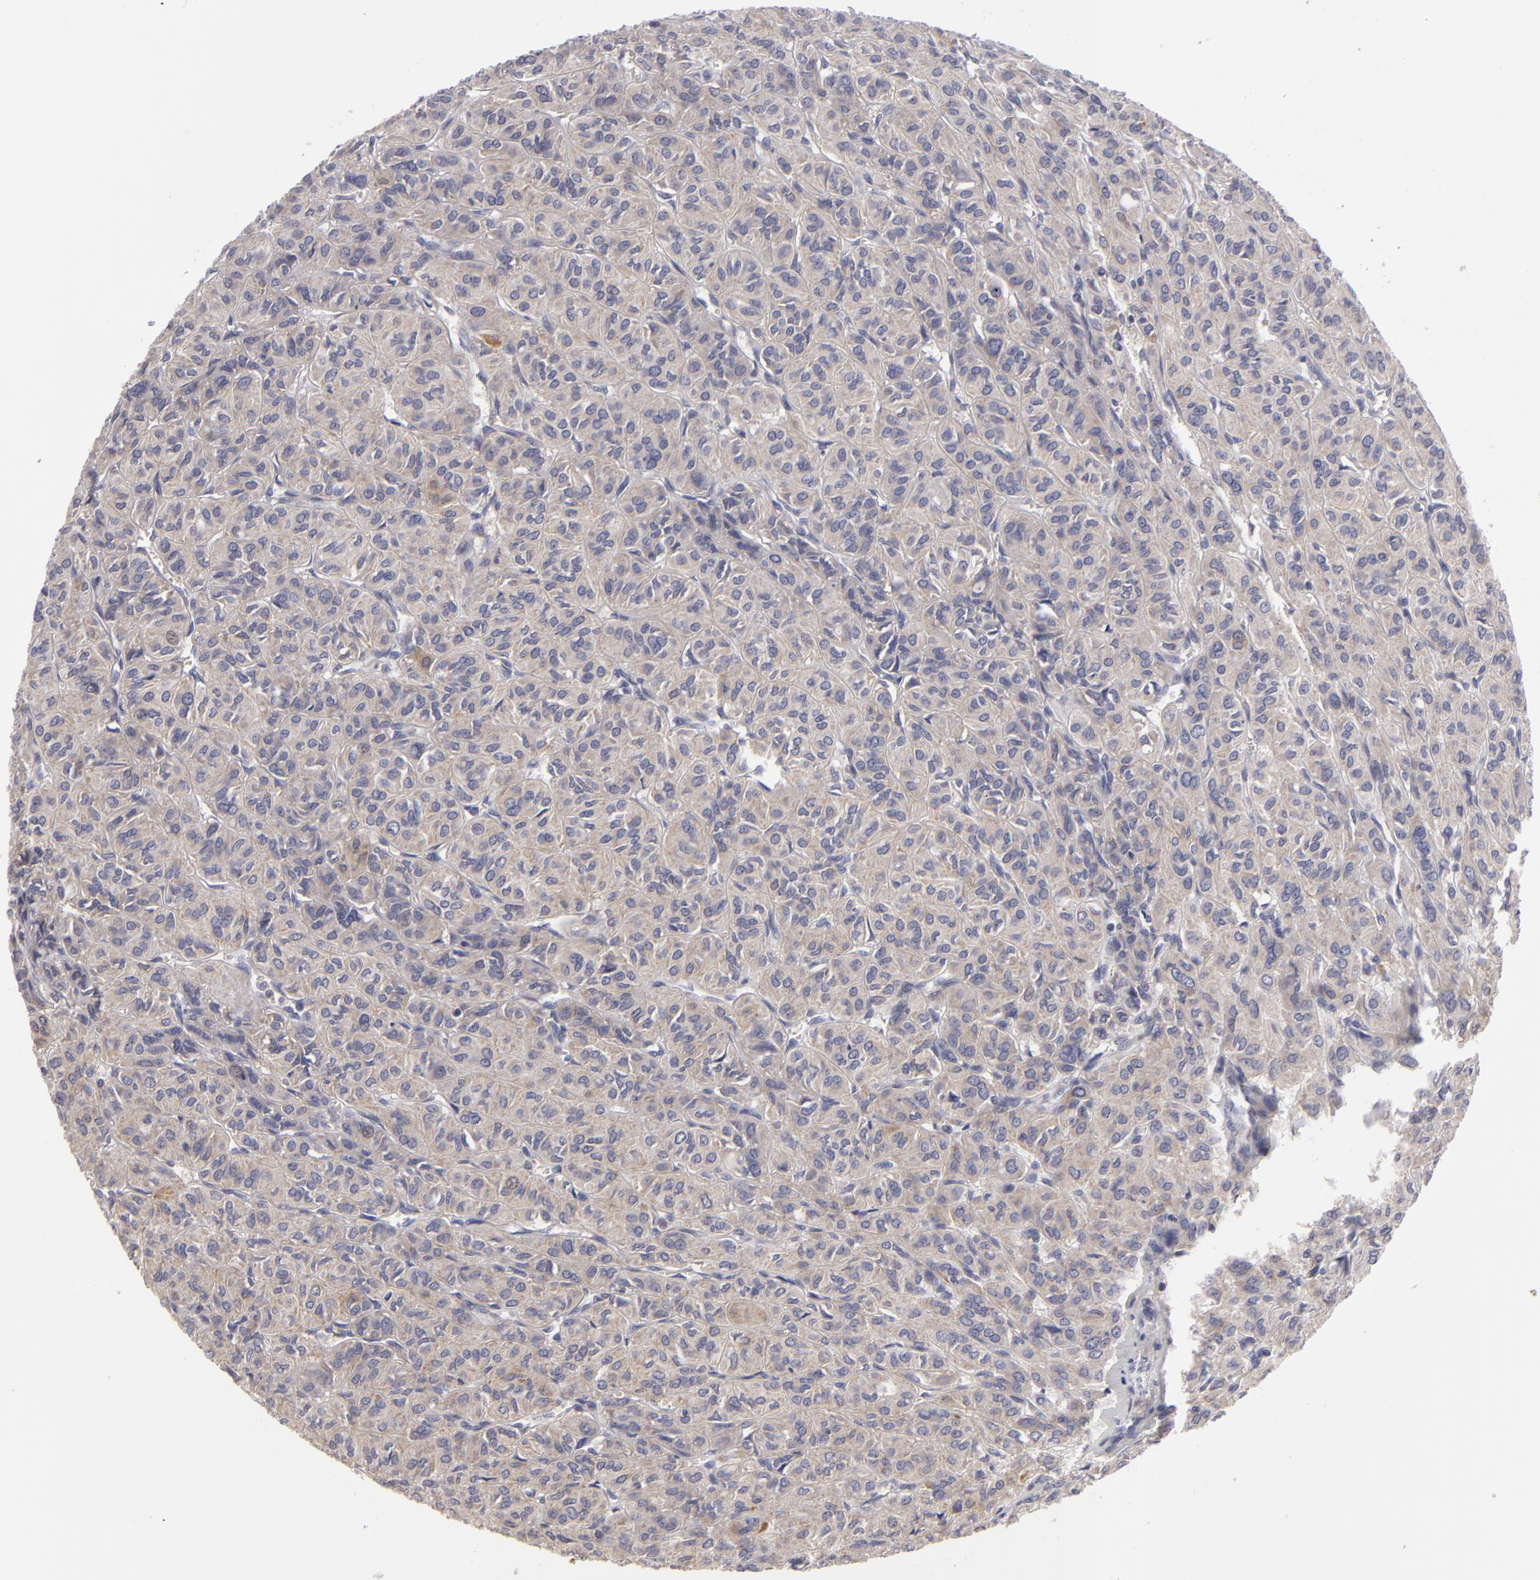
{"staining": {"intensity": "weak", "quantity": "<25%", "location": "cytoplasmic/membranous"}, "tissue": "thyroid cancer", "cell_type": "Tumor cells", "image_type": "cancer", "snomed": [{"axis": "morphology", "description": "Follicular adenoma carcinoma, NOS"}, {"axis": "topography", "description": "Thyroid gland"}], "caption": "Photomicrograph shows no protein expression in tumor cells of thyroid cancer (follicular adenoma carcinoma) tissue.", "gene": "ATP2B3", "patient": {"sex": "female", "age": 71}}